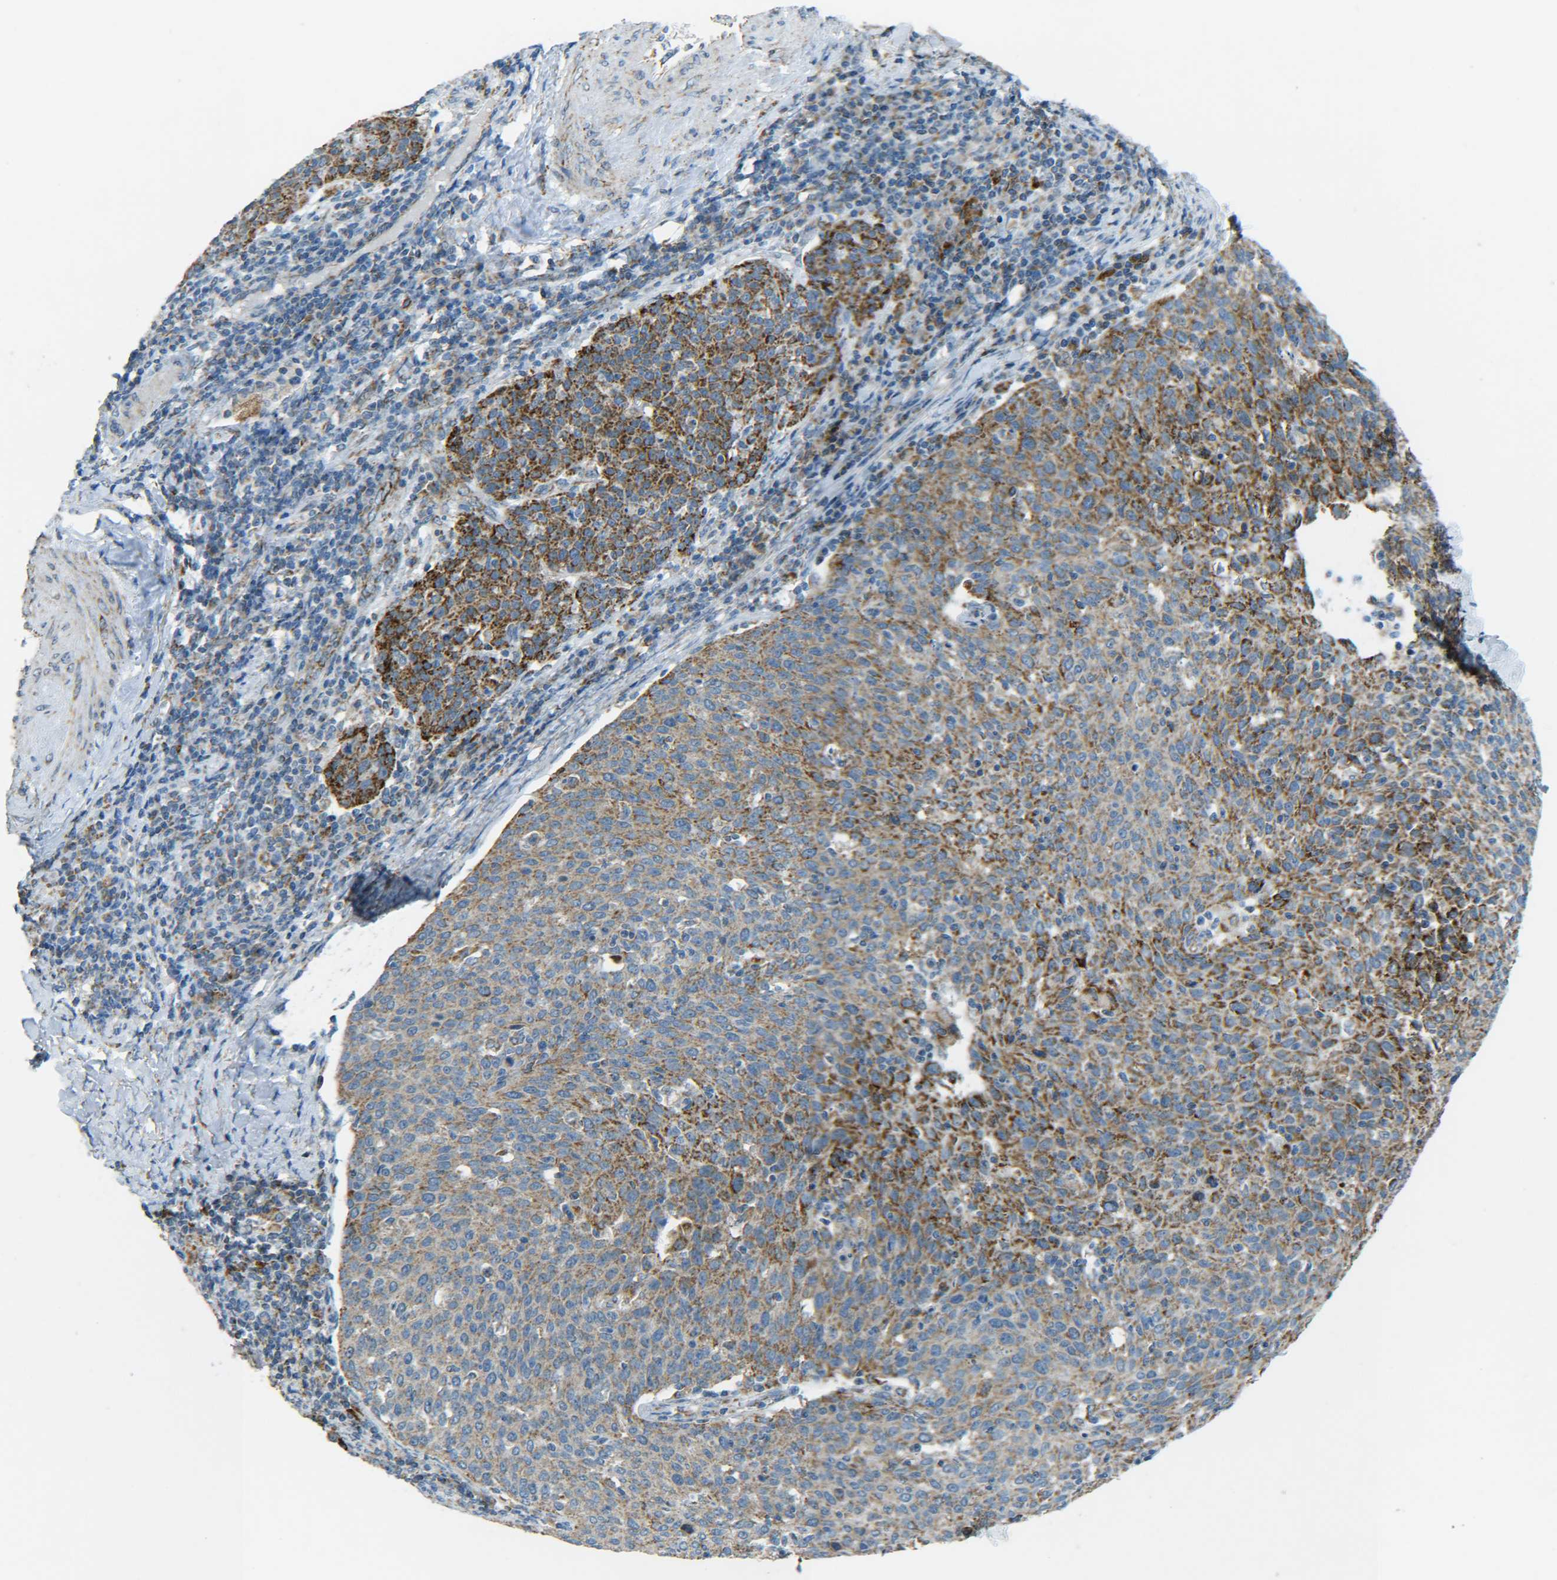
{"staining": {"intensity": "moderate", "quantity": ">75%", "location": "cytoplasmic/membranous"}, "tissue": "cervical cancer", "cell_type": "Tumor cells", "image_type": "cancer", "snomed": [{"axis": "morphology", "description": "Squamous cell carcinoma, NOS"}, {"axis": "topography", "description": "Cervix"}], "caption": "High-magnification brightfield microscopy of cervical squamous cell carcinoma stained with DAB (3,3'-diaminobenzidine) (brown) and counterstained with hematoxylin (blue). tumor cells exhibit moderate cytoplasmic/membranous staining is identified in about>75% of cells.", "gene": "CYB5R1", "patient": {"sex": "female", "age": 38}}